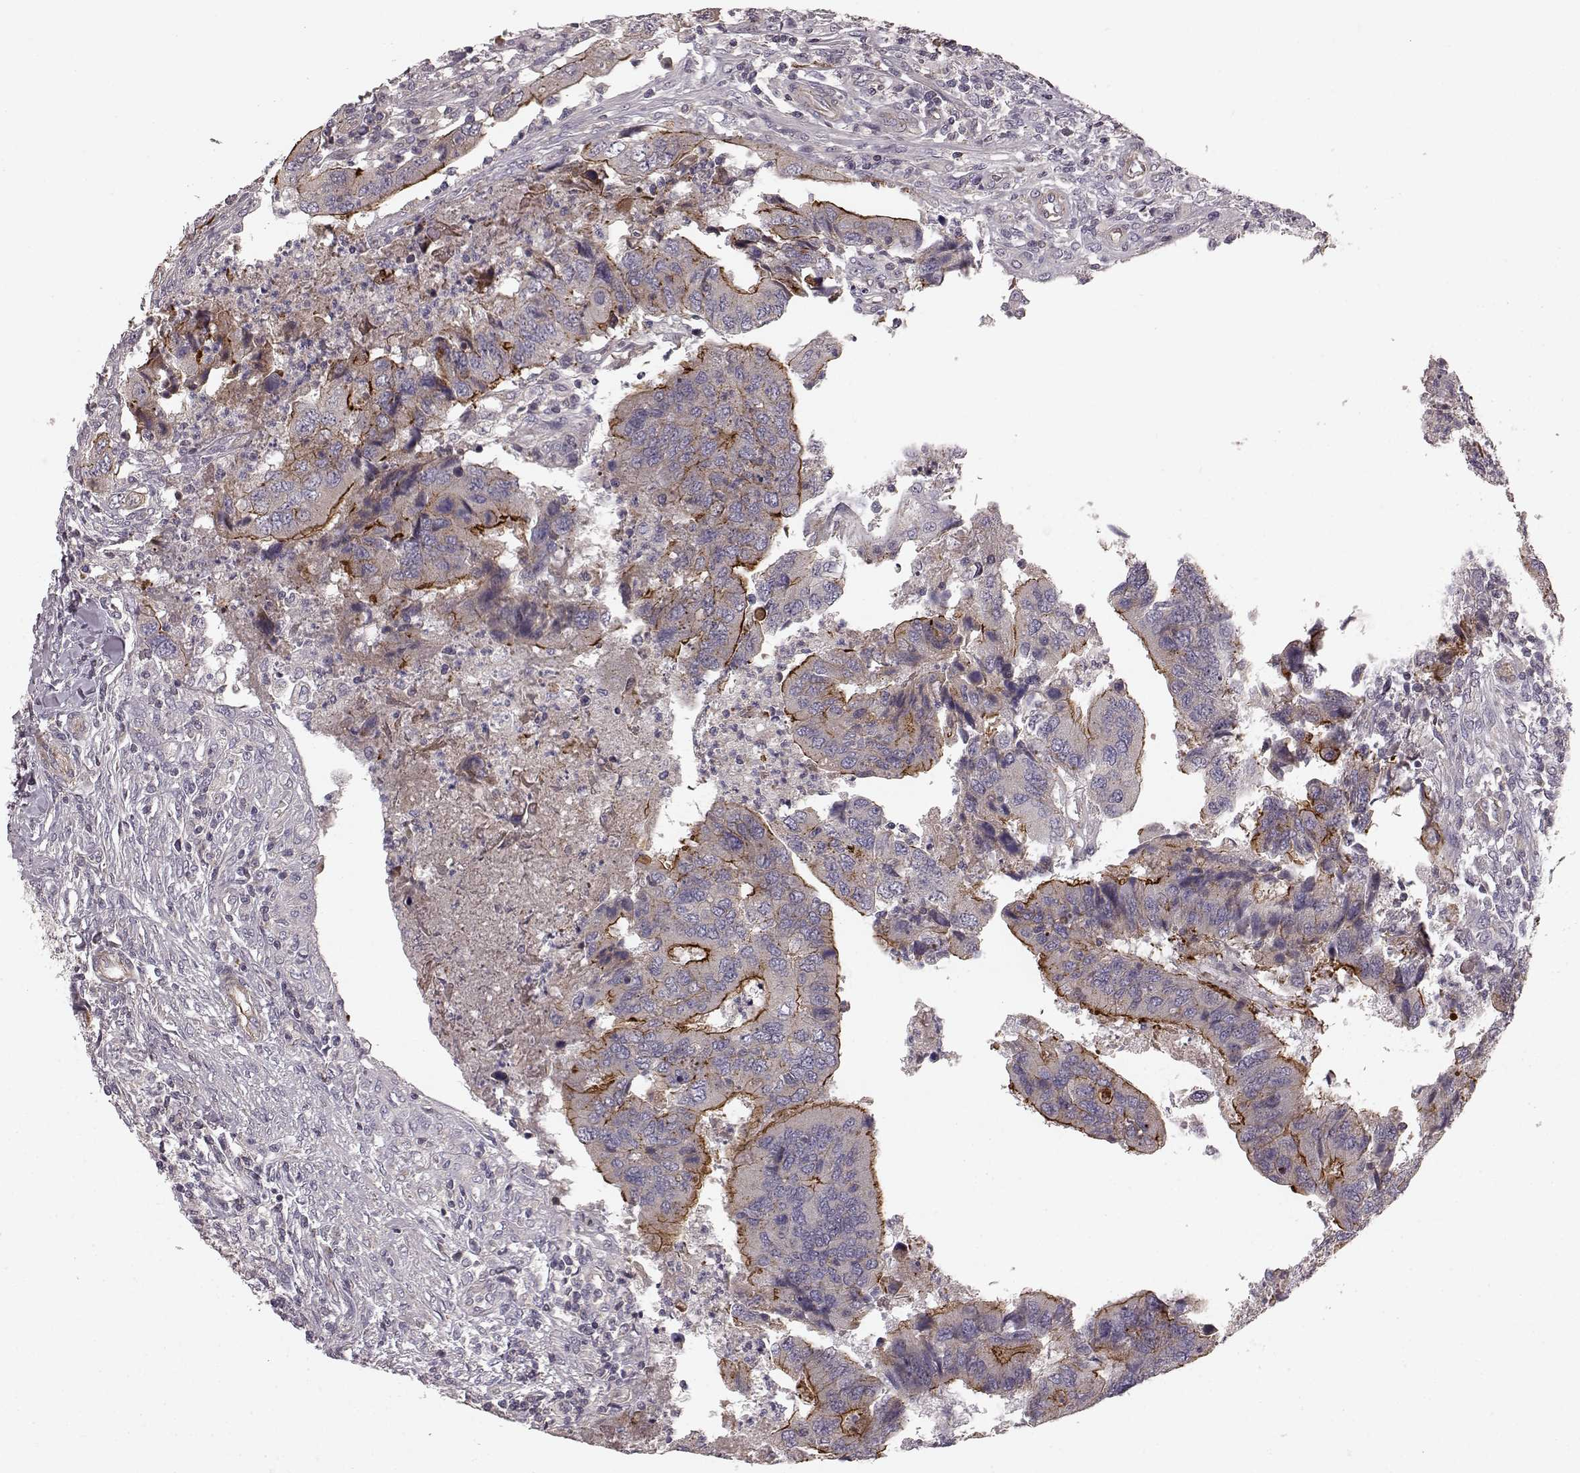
{"staining": {"intensity": "moderate", "quantity": "25%-75%", "location": "cytoplasmic/membranous"}, "tissue": "colorectal cancer", "cell_type": "Tumor cells", "image_type": "cancer", "snomed": [{"axis": "morphology", "description": "Adenocarcinoma, NOS"}, {"axis": "topography", "description": "Colon"}], "caption": "A histopathology image of colorectal cancer stained for a protein shows moderate cytoplasmic/membranous brown staining in tumor cells.", "gene": "SLC22A18", "patient": {"sex": "female", "age": 67}}